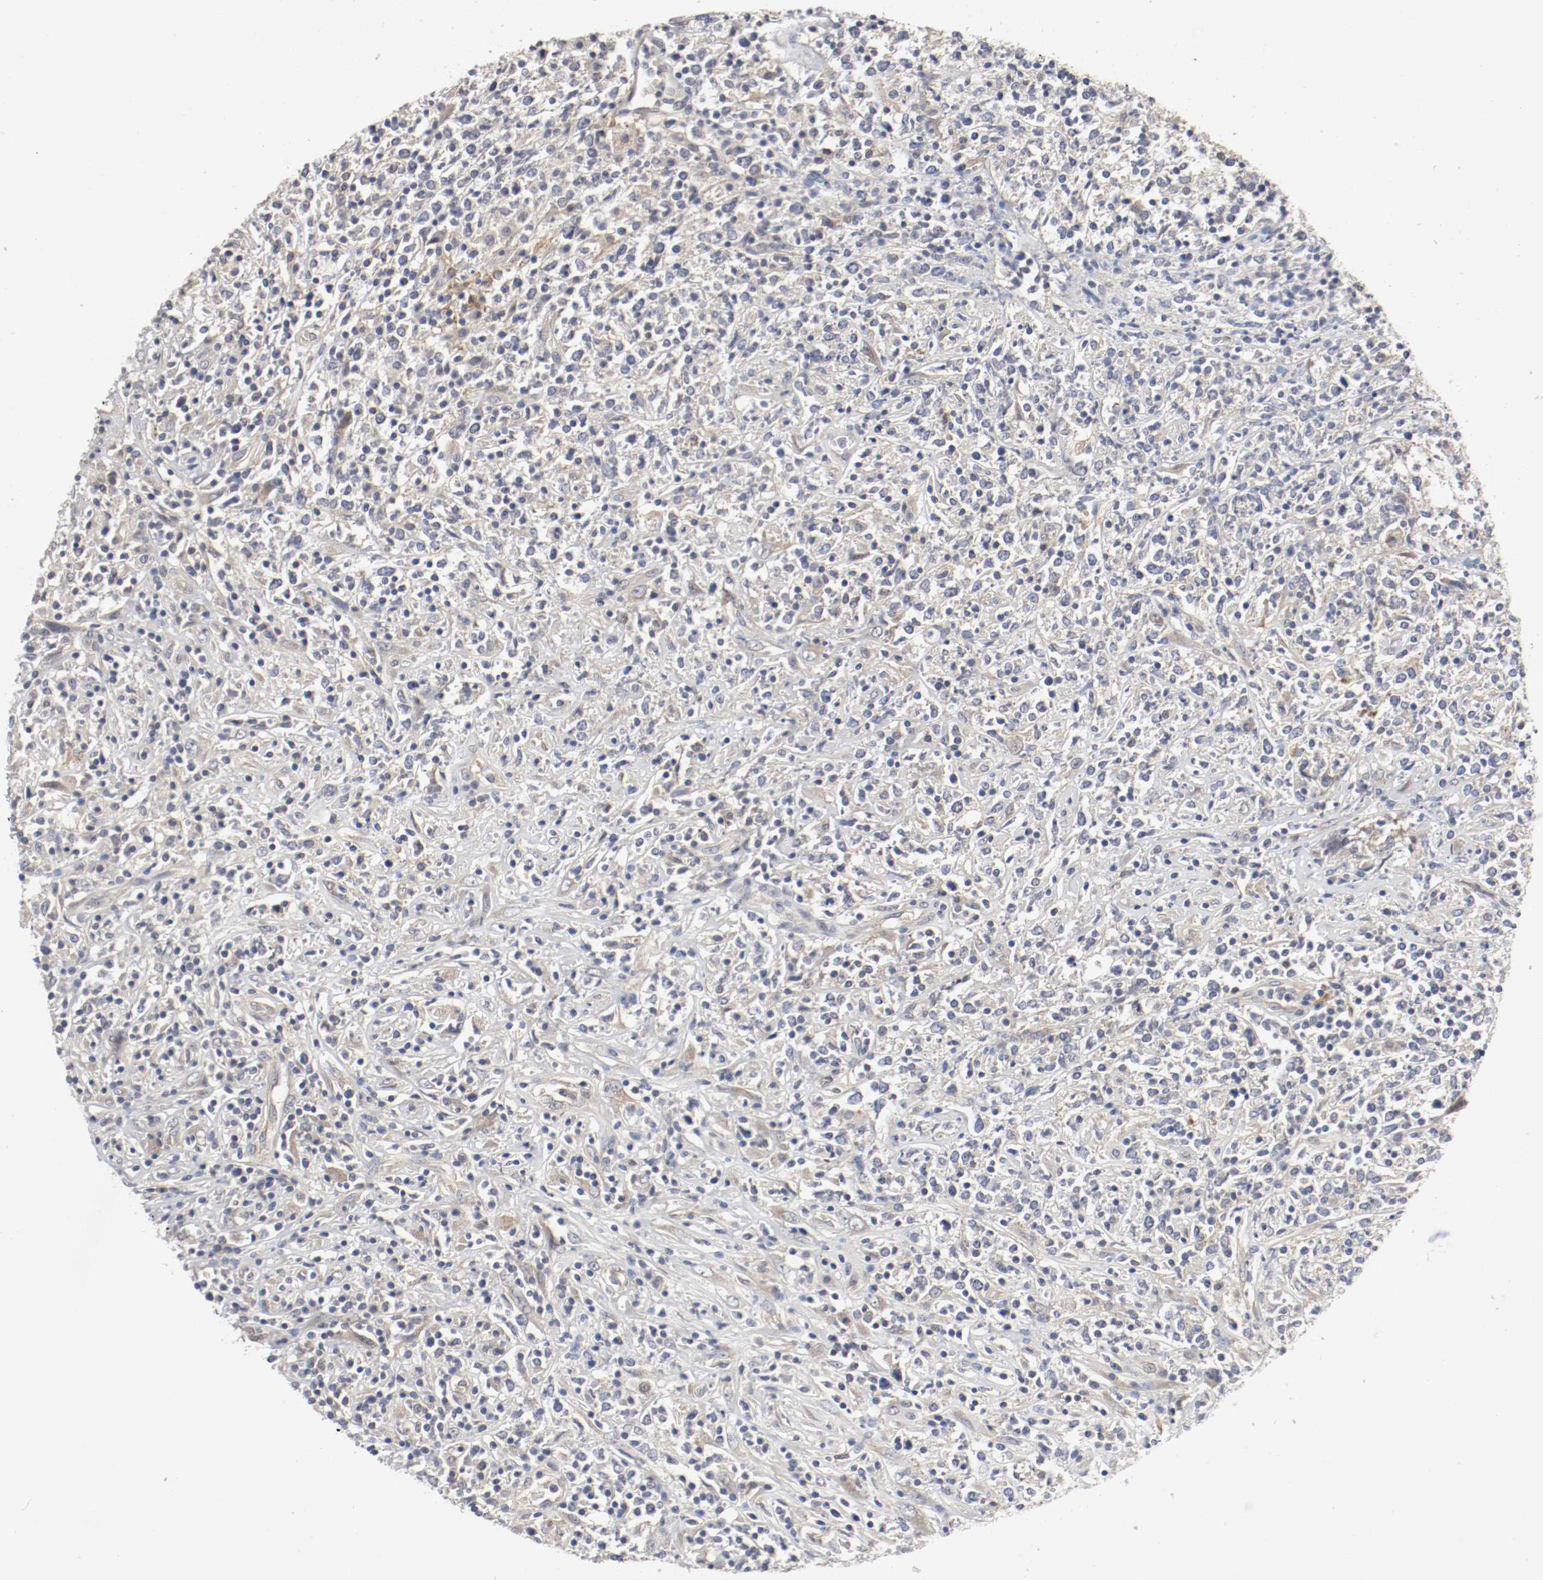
{"staining": {"intensity": "weak", "quantity": "25%-75%", "location": "cytoplasmic/membranous"}, "tissue": "lymphoma", "cell_type": "Tumor cells", "image_type": "cancer", "snomed": [{"axis": "morphology", "description": "Malignant lymphoma, non-Hodgkin's type, High grade"}, {"axis": "topography", "description": "Lymph node"}], "caption": "Brown immunohistochemical staining in lymphoma reveals weak cytoplasmic/membranous staining in approximately 25%-75% of tumor cells. (DAB IHC with brightfield microscopy, high magnification).", "gene": "REN", "patient": {"sex": "female", "age": 84}}